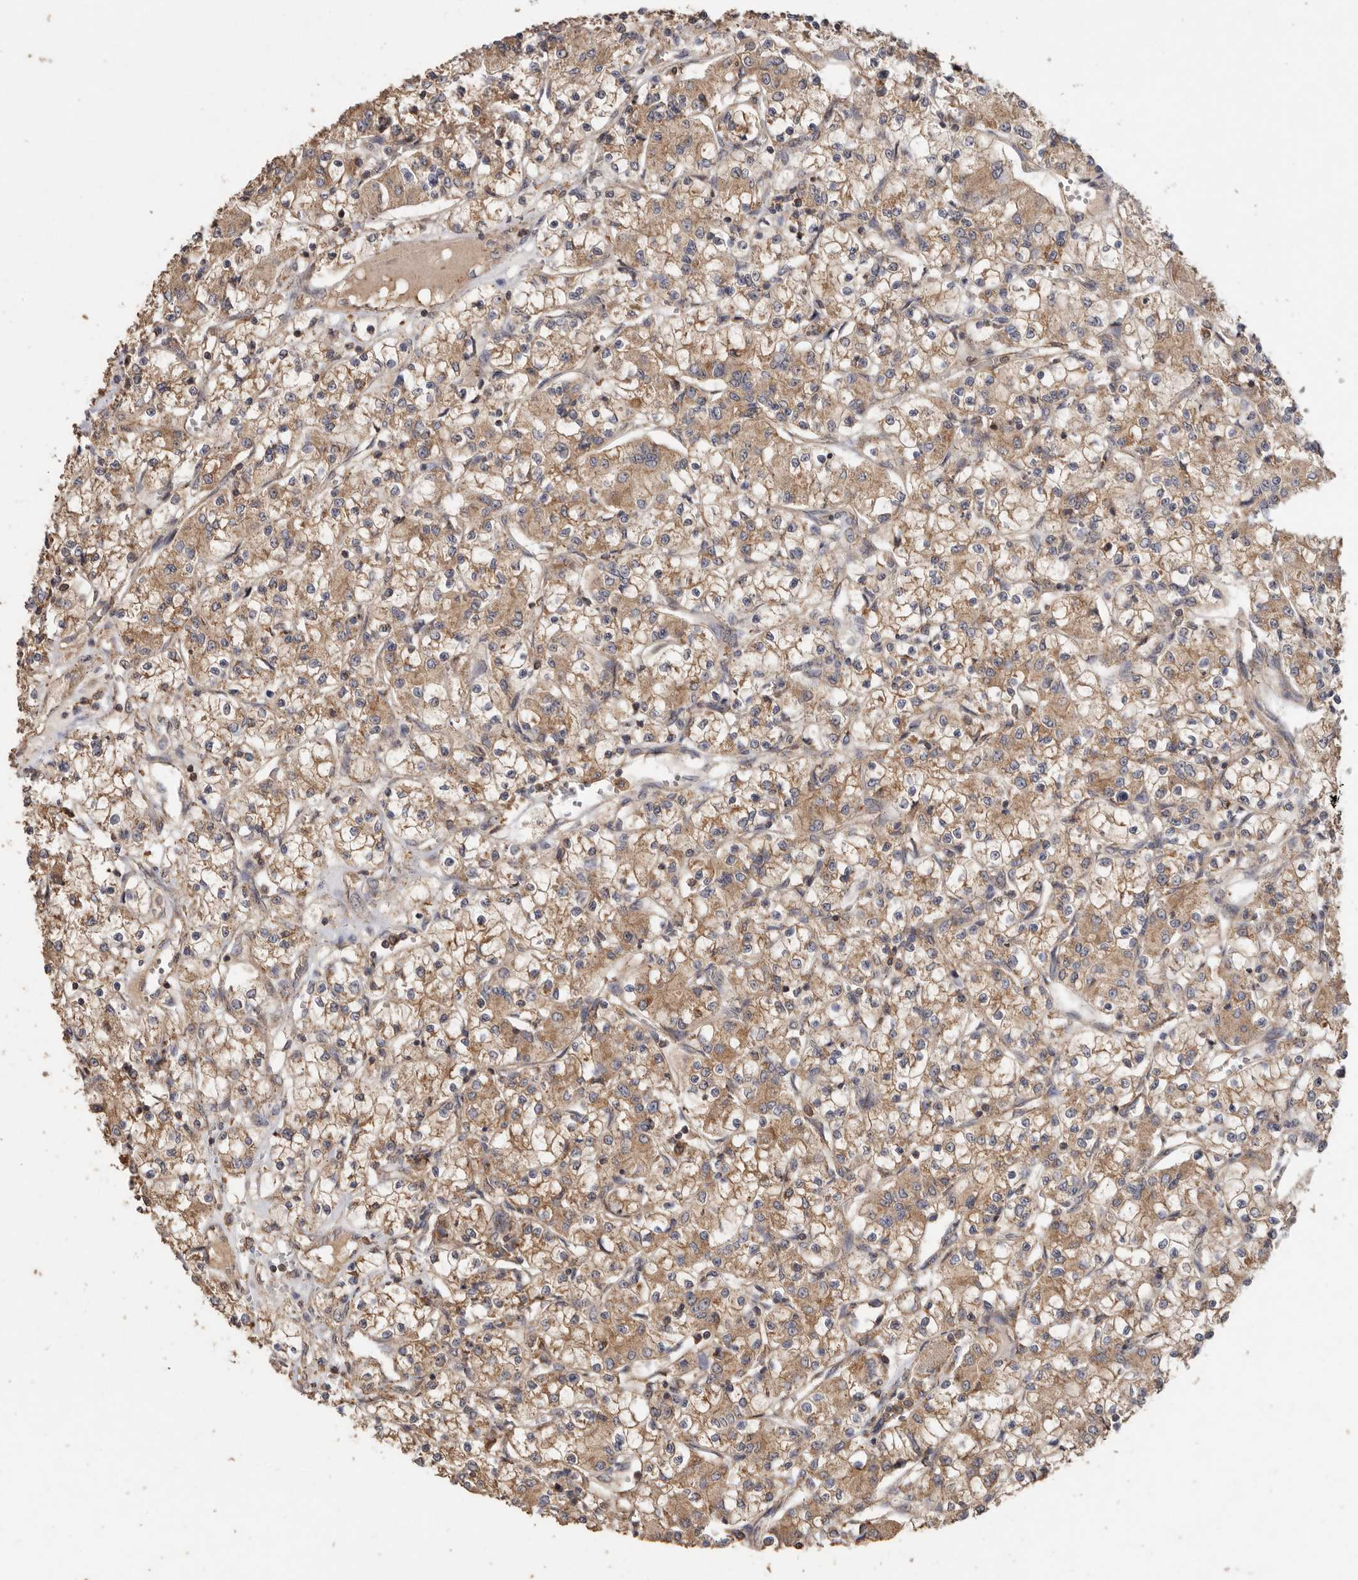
{"staining": {"intensity": "moderate", "quantity": ">75%", "location": "cytoplasmic/membranous"}, "tissue": "renal cancer", "cell_type": "Tumor cells", "image_type": "cancer", "snomed": [{"axis": "morphology", "description": "Adenocarcinoma, NOS"}, {"axis": "topography", "description": "Kidney"}], "caption": "A histopathology image showing moderate cytoplasmic/membranous staining in approximately >75% of tumor cells in renal cancer, as visualized by brown immunohistochemical staining.", "gene": "RWDD1", "patient": {"sex": "female", "age": 59}}